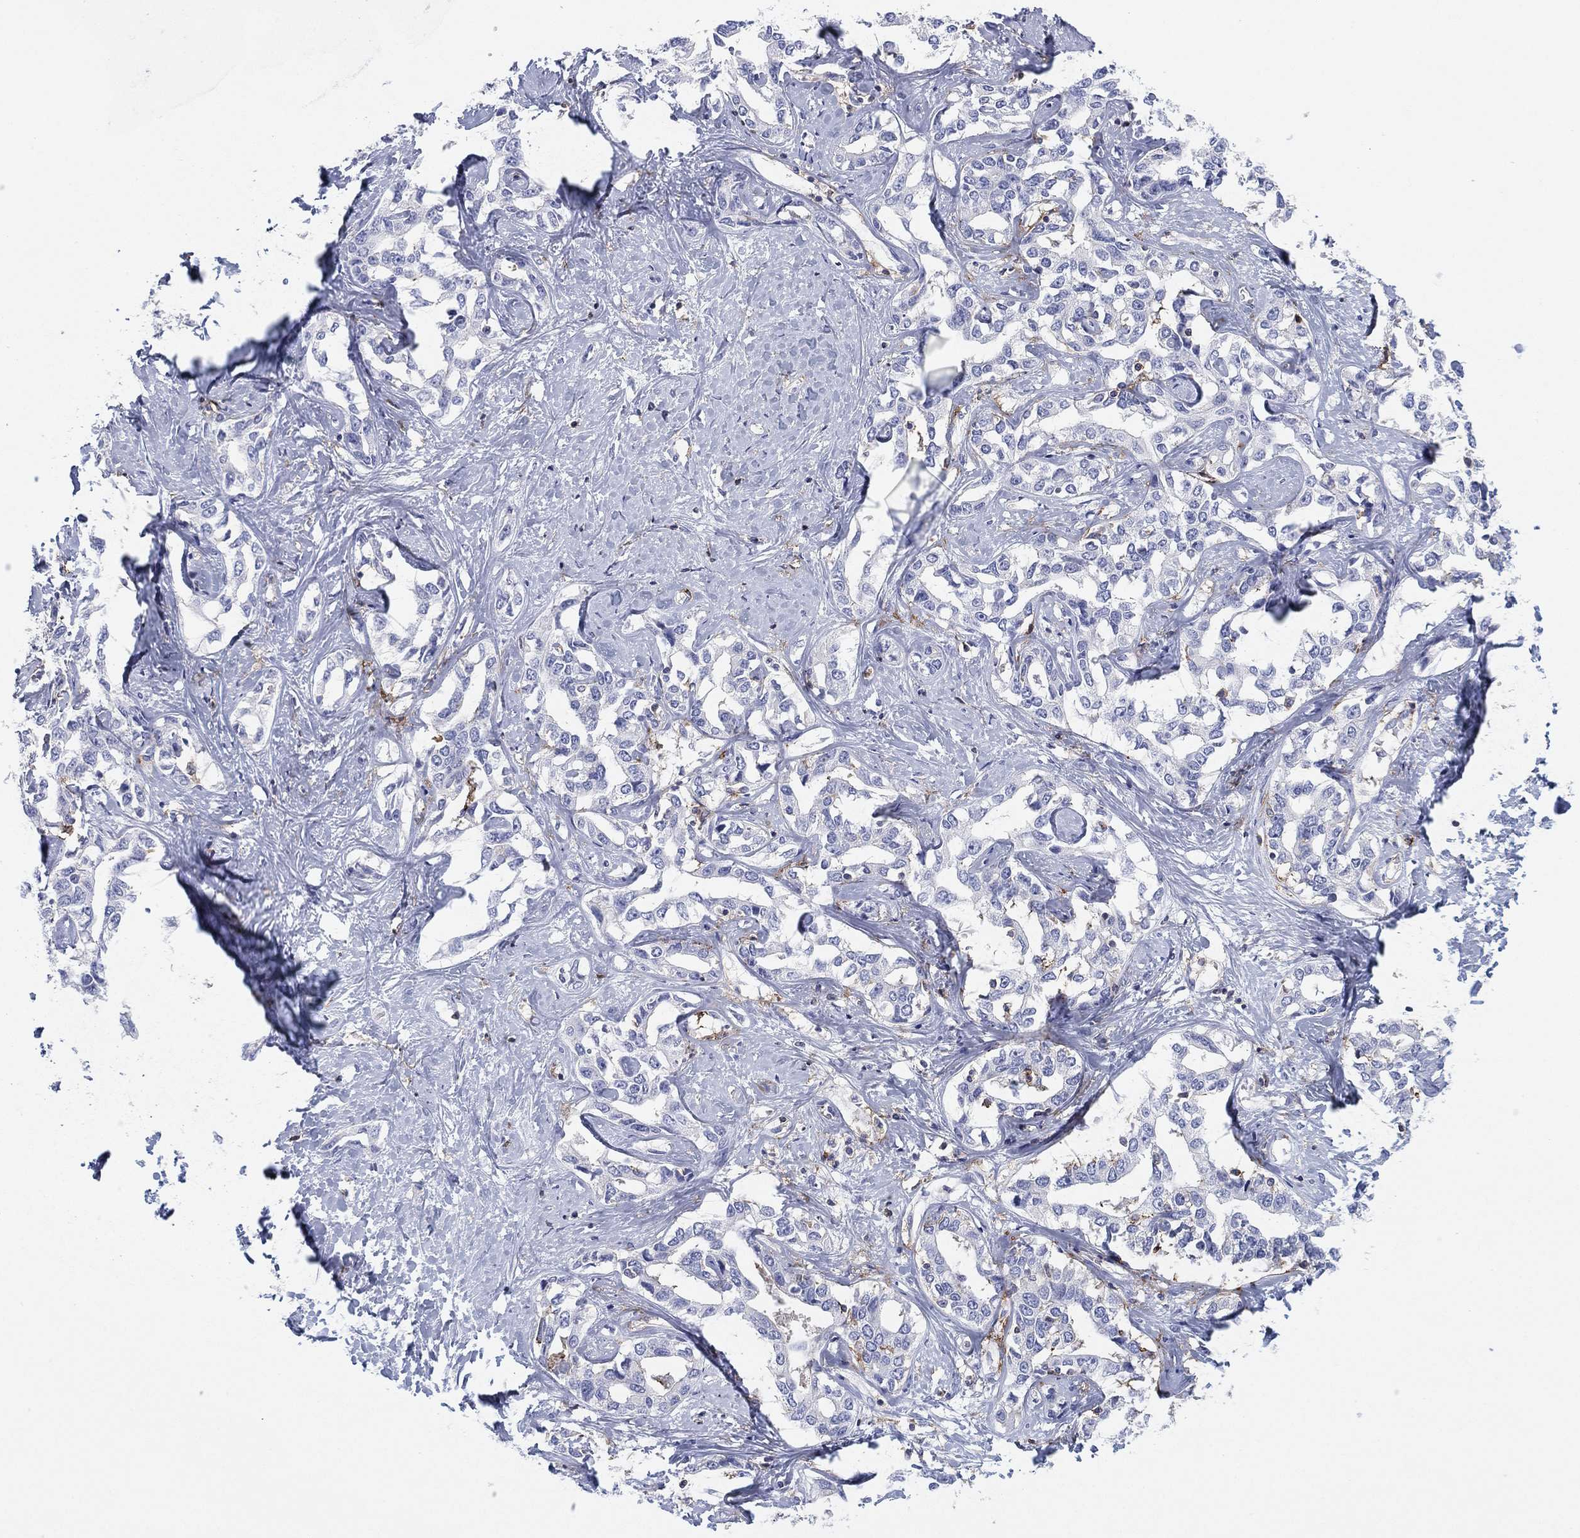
{"staining": {"intensity": "negative", "quantity": "none", "location": "none"}, "tissue": "liver cancer", "cell_type": "Tumor cells", "image_type": "cancer", "snomed": [{"axis": "morphology", "description": "Cholangiocarcinoma"}, {"axis": "topography", "description": "Liver"}], "caption": "A high-resolution histopathology image shows immunohistochemistry staining of cholangiocarcinoma (liver), which reveals no significant staining in tumor cells.", "gene": "SELPLG", "patient": {"sex": "male", "age": 59}}